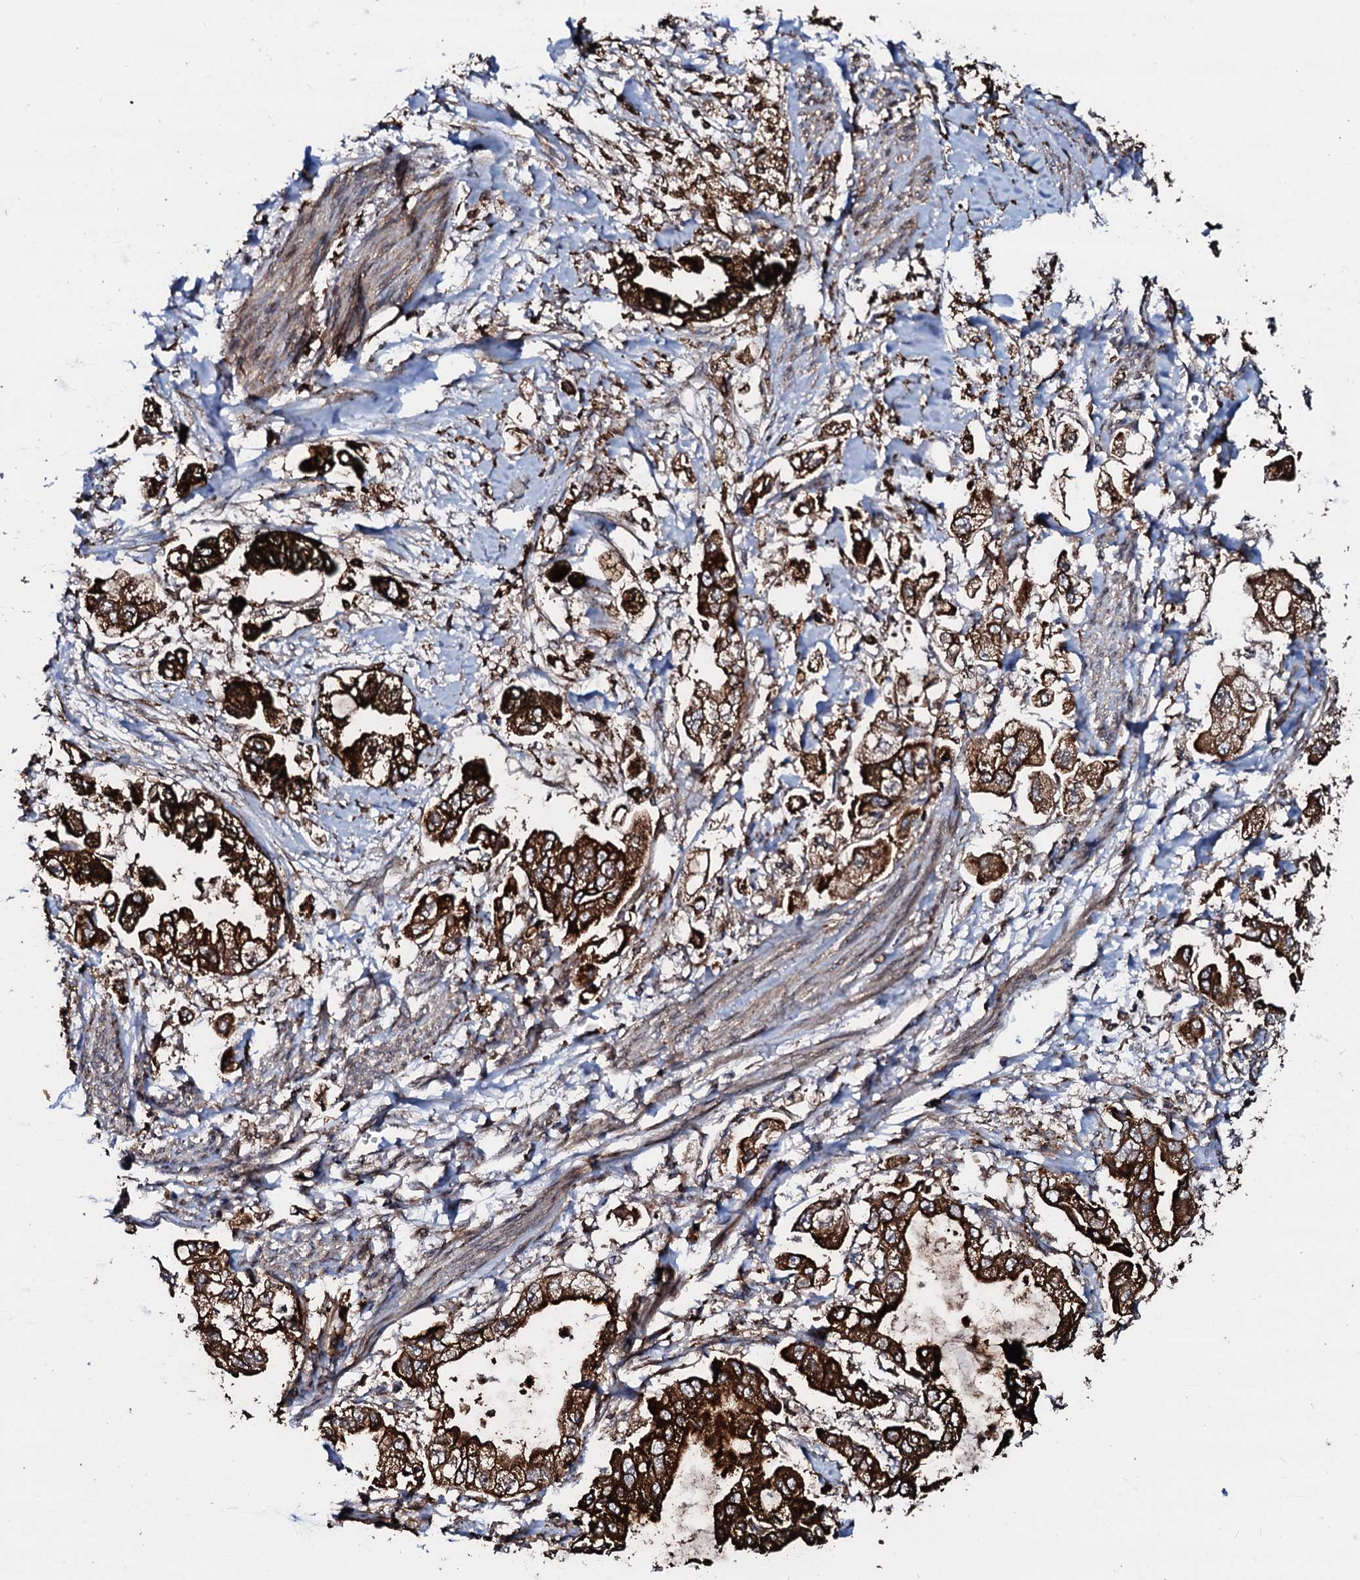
{"staining": {"intensity": "strong", "quantity": ">75%", "location": "cytoplasmic/membranous"}, "tissue": "stomach cancer", "cell_type": "Tumor cells", "image_type": "cancer", "snomed": [{"axis": "morphology", "description": "Adenocarcinoma, NOS"}, {"axis": "topography", "description": "Stomach"}], "caption": "Protein expression analysis of stomach cancer (adenocarcinoma) reveals strong cytoplasmic/membranous positivity in approximately >75% of tumor cells.", "gene": "SDHAF2", "patient": {"sex": "male", "age": 62}}